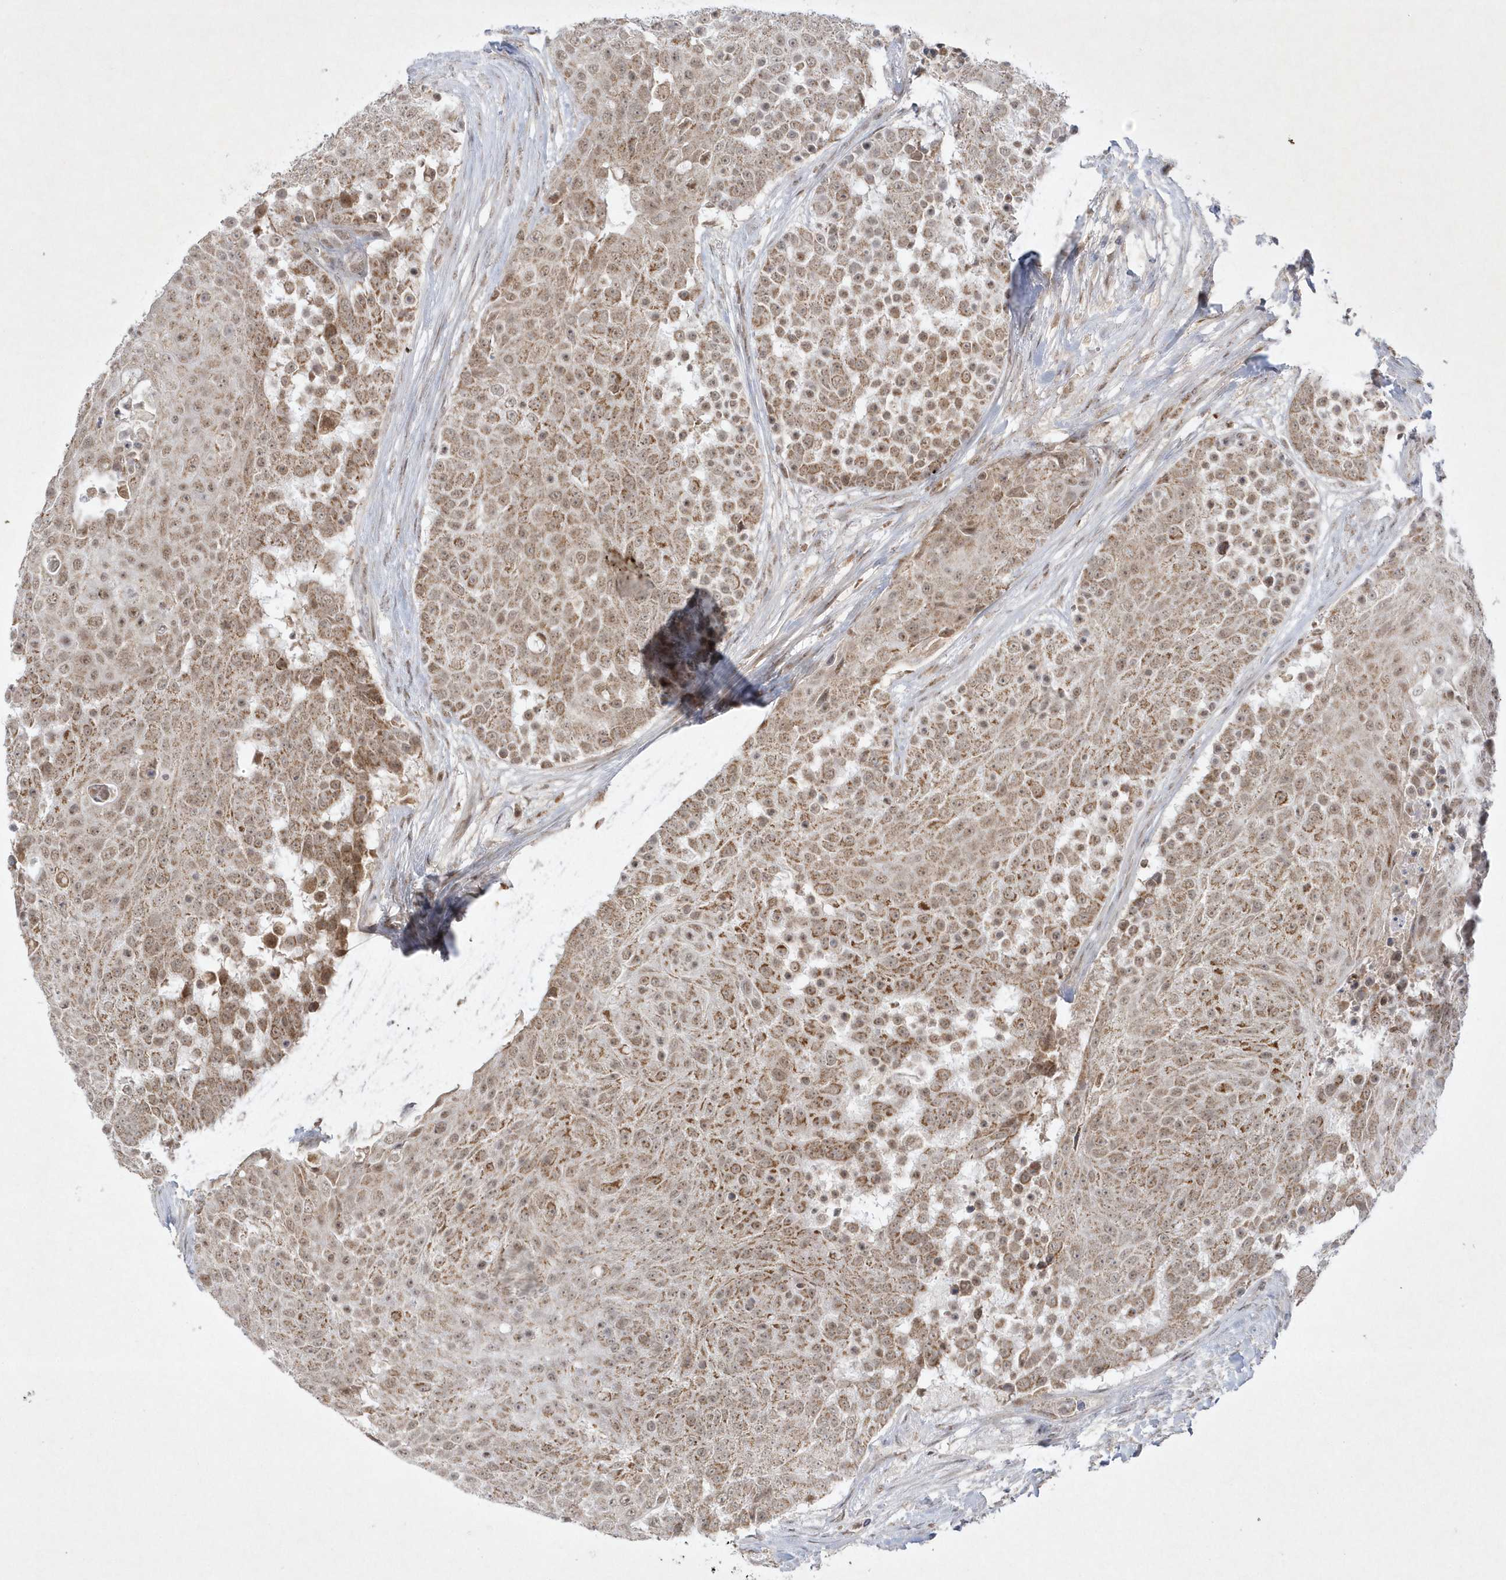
{"staining": {"intensity": "moderate", "quantity": ">75%", "location": "cytoplasmic/membranous,nuclear"}, "tissue": "urothelial cancer", "cell_type": "Tumor cells", "image_type": "cancer", "snomed": [{"axis": "morphology", "description": "Urothelial carcinoma, High grade"}, {"axis": "topography", "description": "Urinary bladder"}], "caption": "A medium amount of moderate cytoplasmic/membranous and nuclear positivity is appreciated in about >75% of tumor cells in high-grade urothelial carcinoma tissue.", "gene": "CPSF3", "patient": {"sex": "female", "age": 63}}